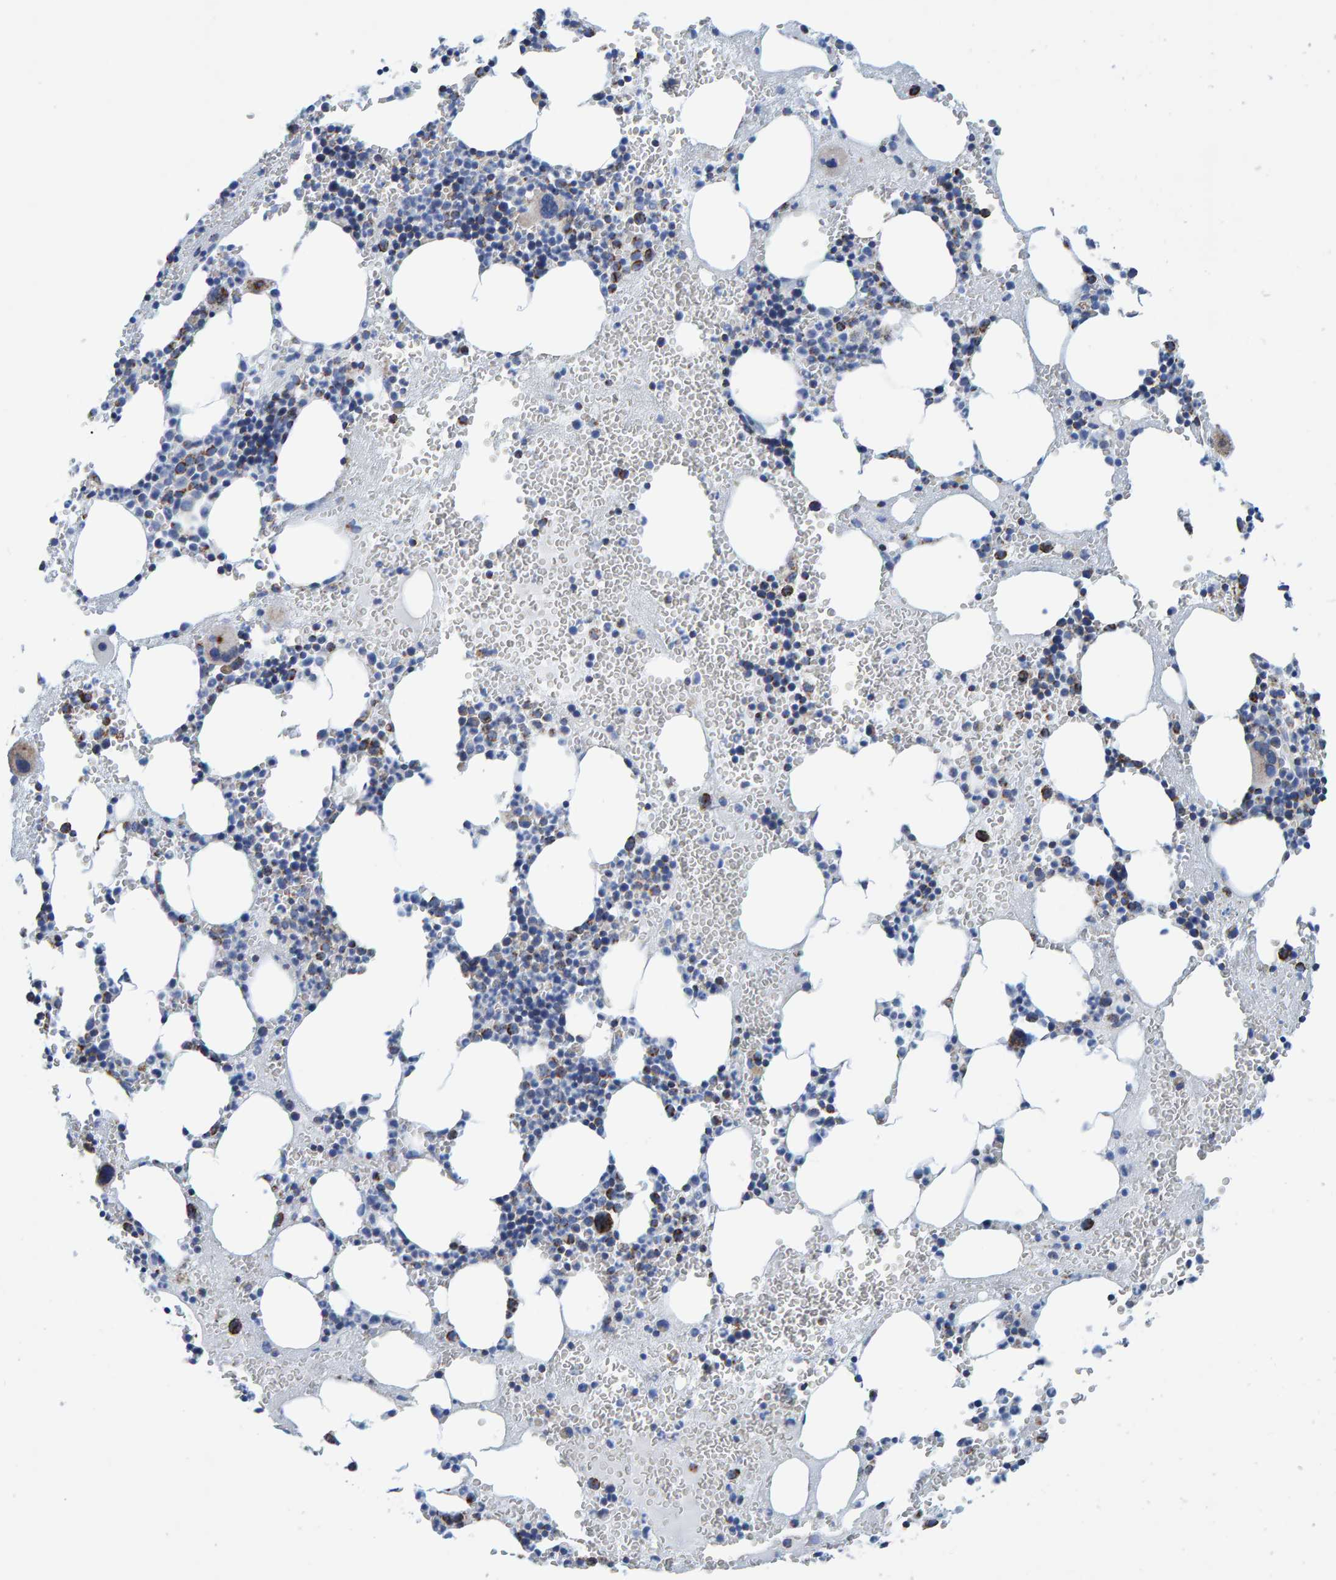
{"staining": {"intensity": "strong", "quantity": "25%-75%", "location": "cytoplasmic/membranous"}, "tissue": "bone marrow", "cell_type": "Hematopoietic cells", "image_type": "normal", "snomed": [{"axis": "morphology", "description": "Normal tissue, NOS"}, {"axis": "morphology", "description": "Inflammation, NOS"}, {"axis": "topography", "description": "Bone marrow"}], "caption": "Bone marrow stained with DAB immunohistochemistry demonstrates high levels of strong cytoplasmic/membranous positivity in about 25%-75% of hematopoietic cells. Using DAB (brown) and hematoxylin (blue) stains, captured at high magnification using brightfield microscopy.", "gene": "ENSG00000262660", "patient": {"sex": "female", "age": 67}}